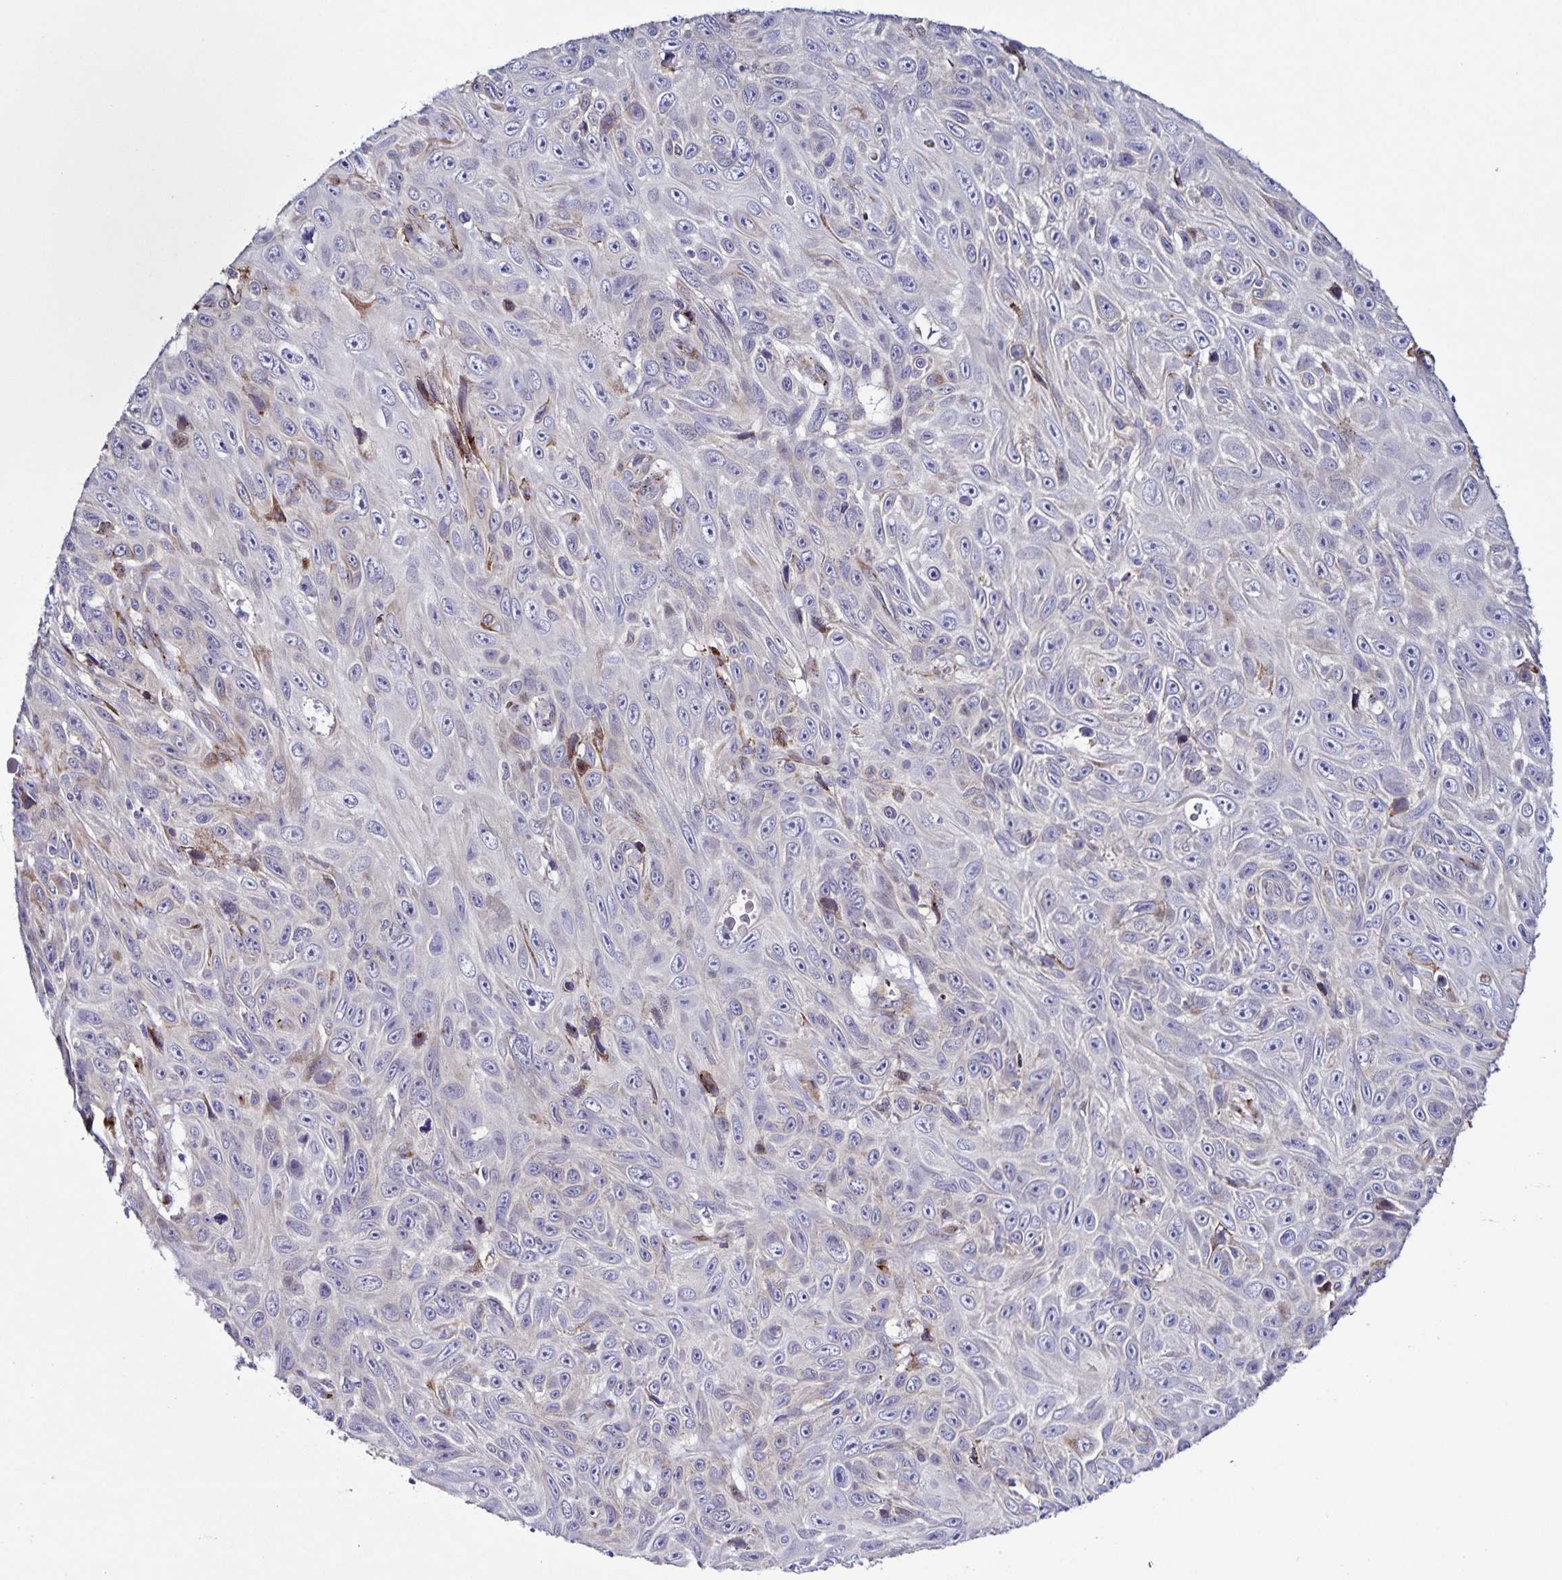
{"staining": {"intensity": "moderate", "quantity": "<25%", "location": "cytoplasmic/membranous"}, "tissue": "skin cancer", "cell_type": "Tumor cells", "image_type": "cancer", "snomed": [{"axis": "morphology", "description": "Squamous cell carcinoma, NOS"}, {"axis": "topography", "description": "Skin"}], "caption": "Immunohistochemical staining of skin cancer (squamous cell carcinoma) exhibits low levels of moderate cytoplasmic/membranous protein staining in approximately <25% of tumor cells. Nuclei are stained in blue.", "gene": "OSBPL5", "patient": {"sex": "male", "age": 82}}